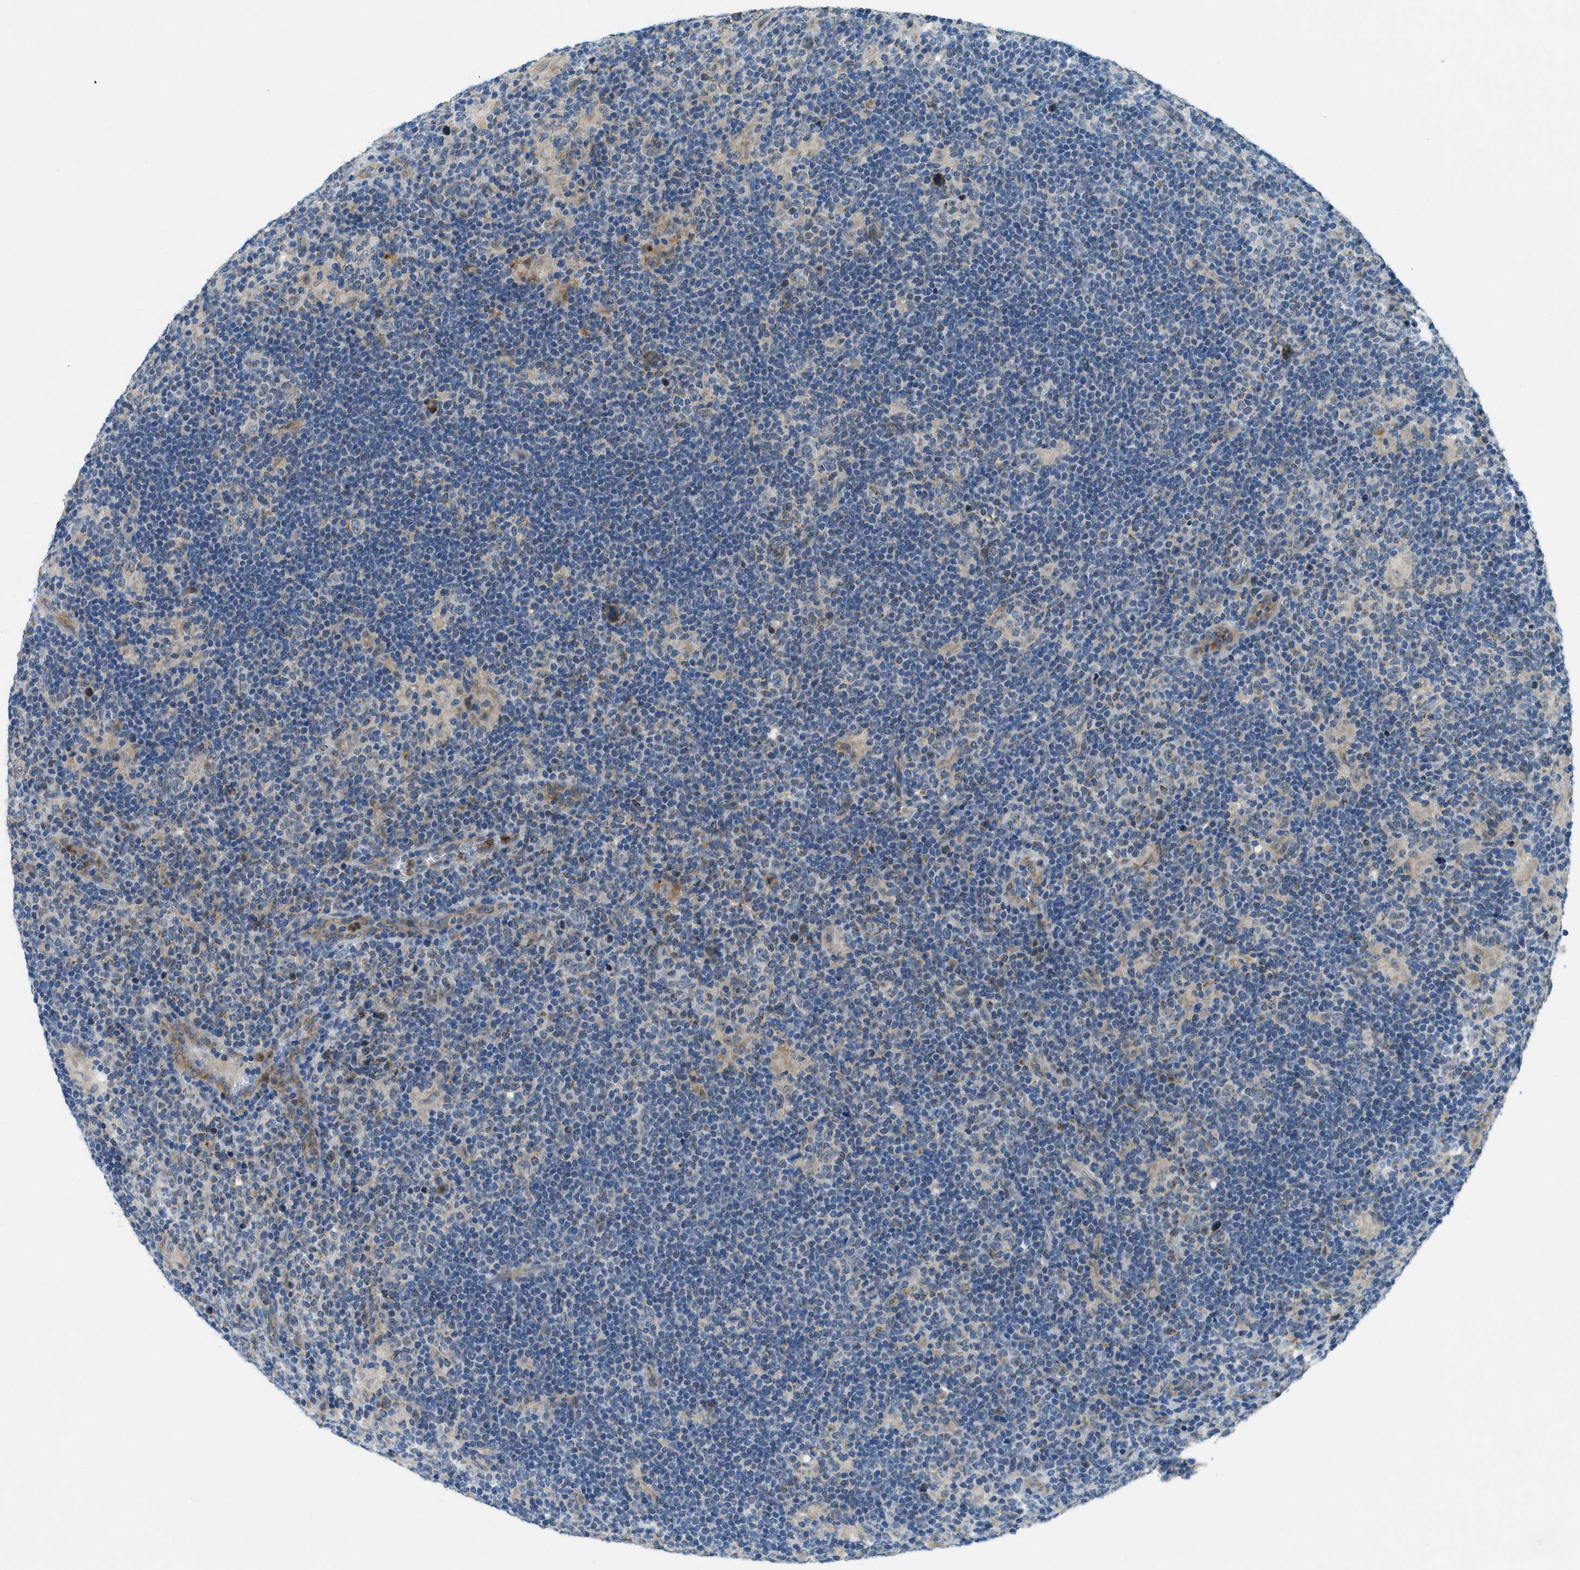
{"staining": {"intensity": "weak", "quantity": "25%-75%", "location": "cytoplasmic/membranous"}, "tissue": "lymphoma", "cell_type": "Tumor cells", "image_type": "cancer", "snomed": [{"axis": "morphology", "description": "Hodgkin's disease, NOS"}, {"axis": "topography", "description": "Lymph node"}], "caption": "The immunohistochemical stain shows weak cytoplasmic/membranous staining in tumor cells of Hodgkin's disease tissue. The staining was performed using DAB (3,3'-diaminobenzidine) to visualize the protein expression in brown, while the nuclei were stained in blue with hematoxylin (Magnification: 20x).", "gene": "SNX14", "patient": {"sex": "female", "age": 57}}